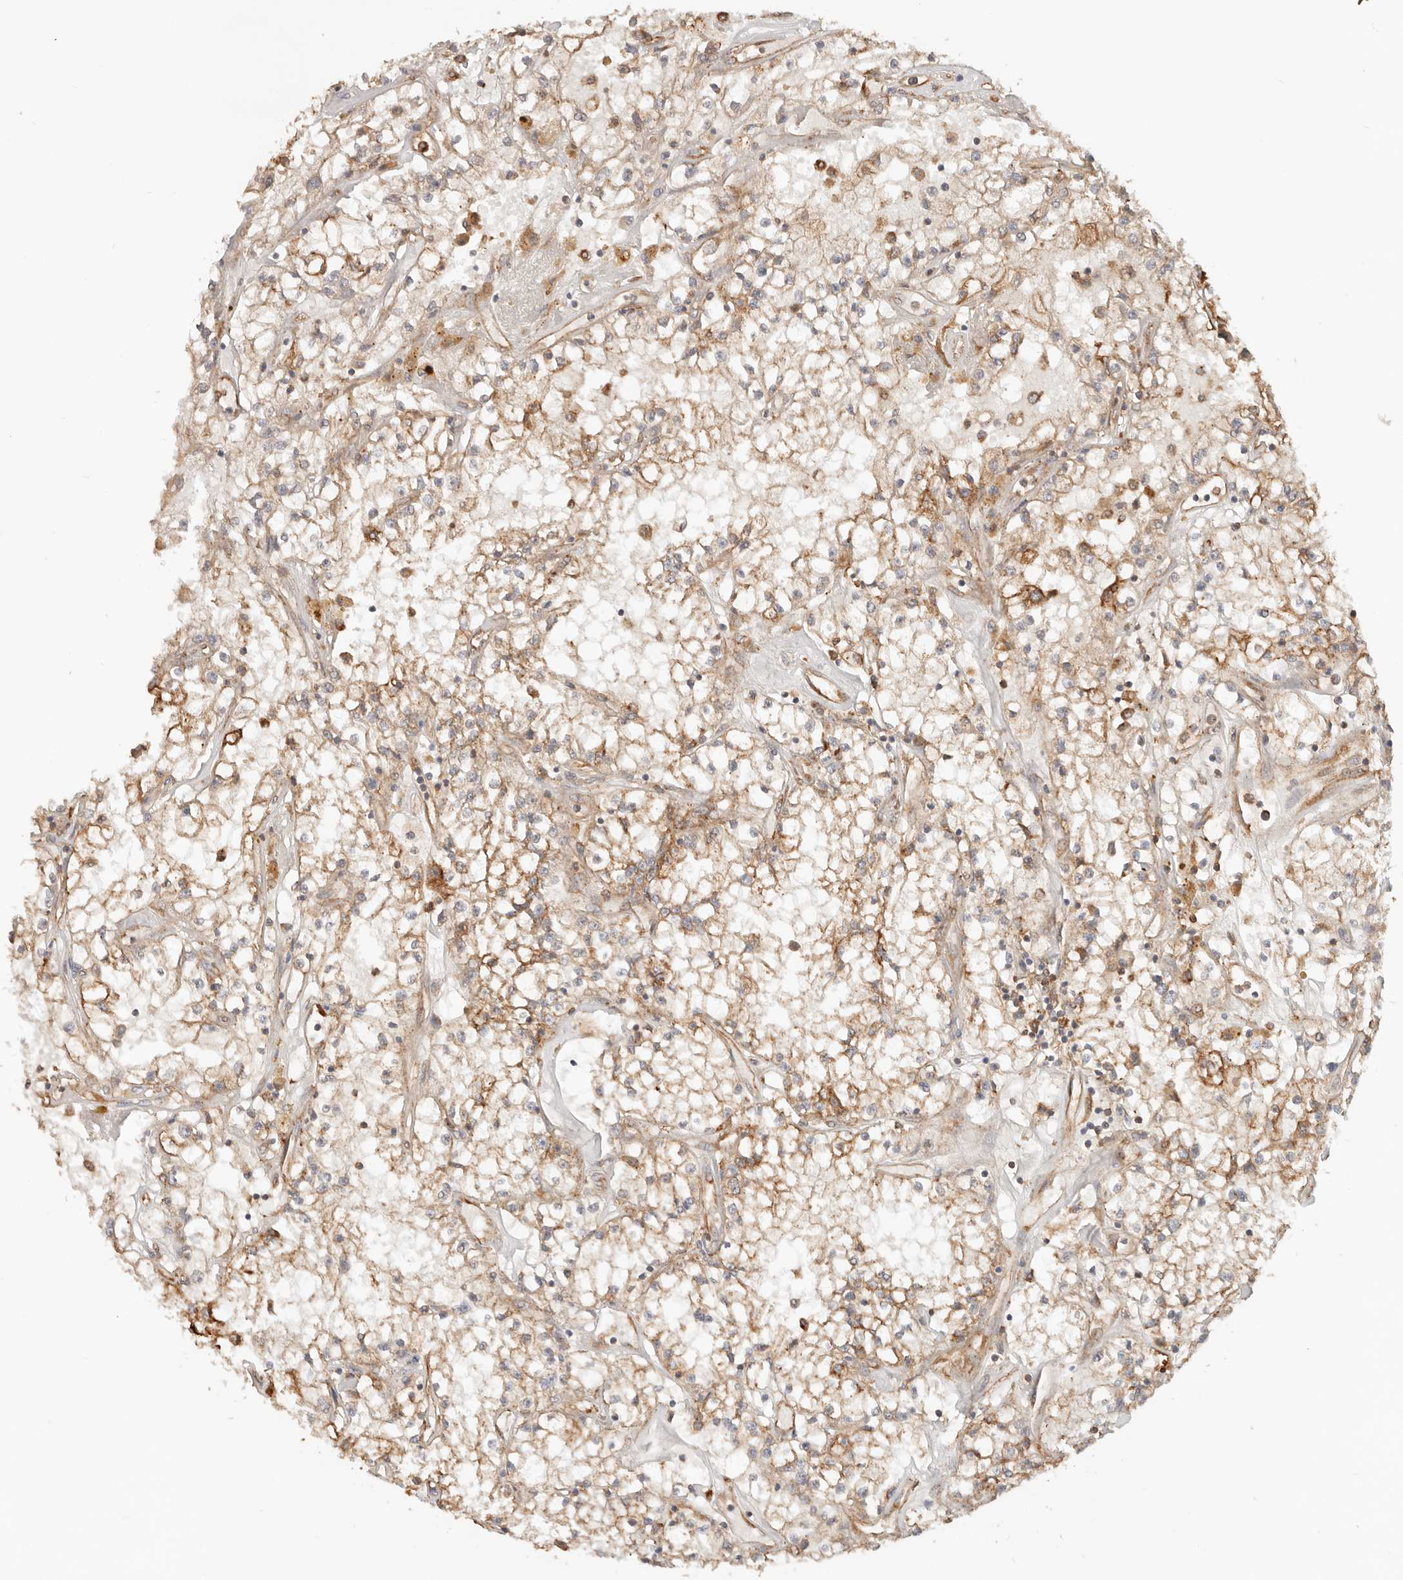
{"staining": {"intensity": "moderate", "quantity": ">75%", "location": "cytoplasmic/membranous"}, "tissue": "renal cancer", "cell_type": "Tumor cells", "image_type": "cancer", "snomed": [{"axis": "morphology", "description": "Adenocarcinoma, NOS"}, {"axis": "topography", "description": "Kidney"}], "caption": "Protein expression analysis of human renal cancer (adenocarcinoma) reveals moderate cytoplasmic/membranous staining in approximately >75% of tumor cells.", "gene": "HEXD", "patient": {"sex": "male", "age": 56}}